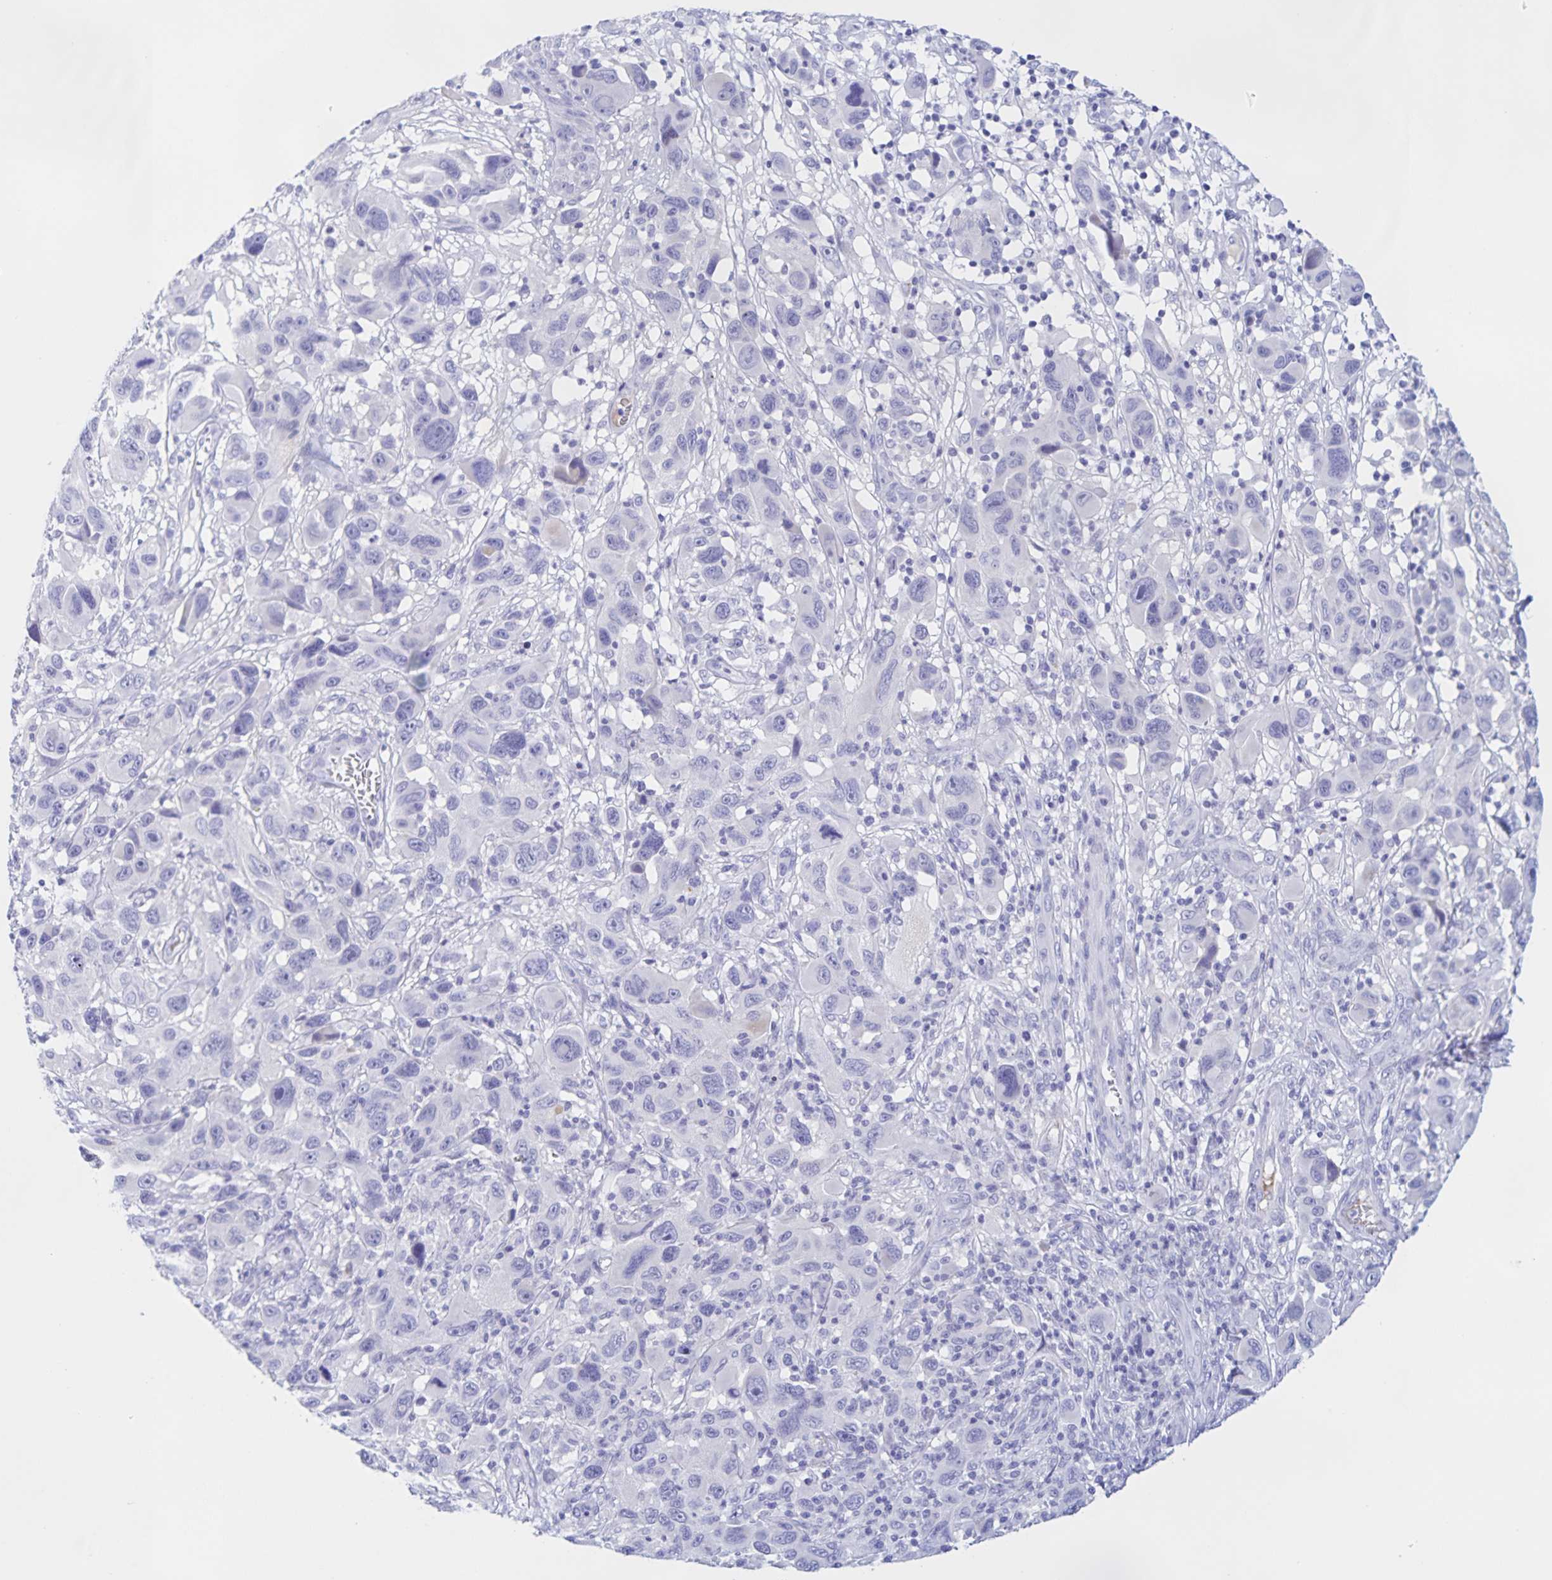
{"staining": {"intensity": "negative", "quantity": "none", "location": "none"}, "tissue": "melanoma", "cell_type": "Tumor cells", "image_type": "cancer", "snomed": [{"axis": "morphology", "description": "Malignant melanoma, NOS"}, {"axis": "topography", "description": "Skin"}], "caption": "Image shows no significant protein positivity in tumor cells of malignant melanoma. (DAB IHC with hematoxylin counter stain).", "gene": "CATSPER4", "patient": {"sex": "male", "age": 53}}